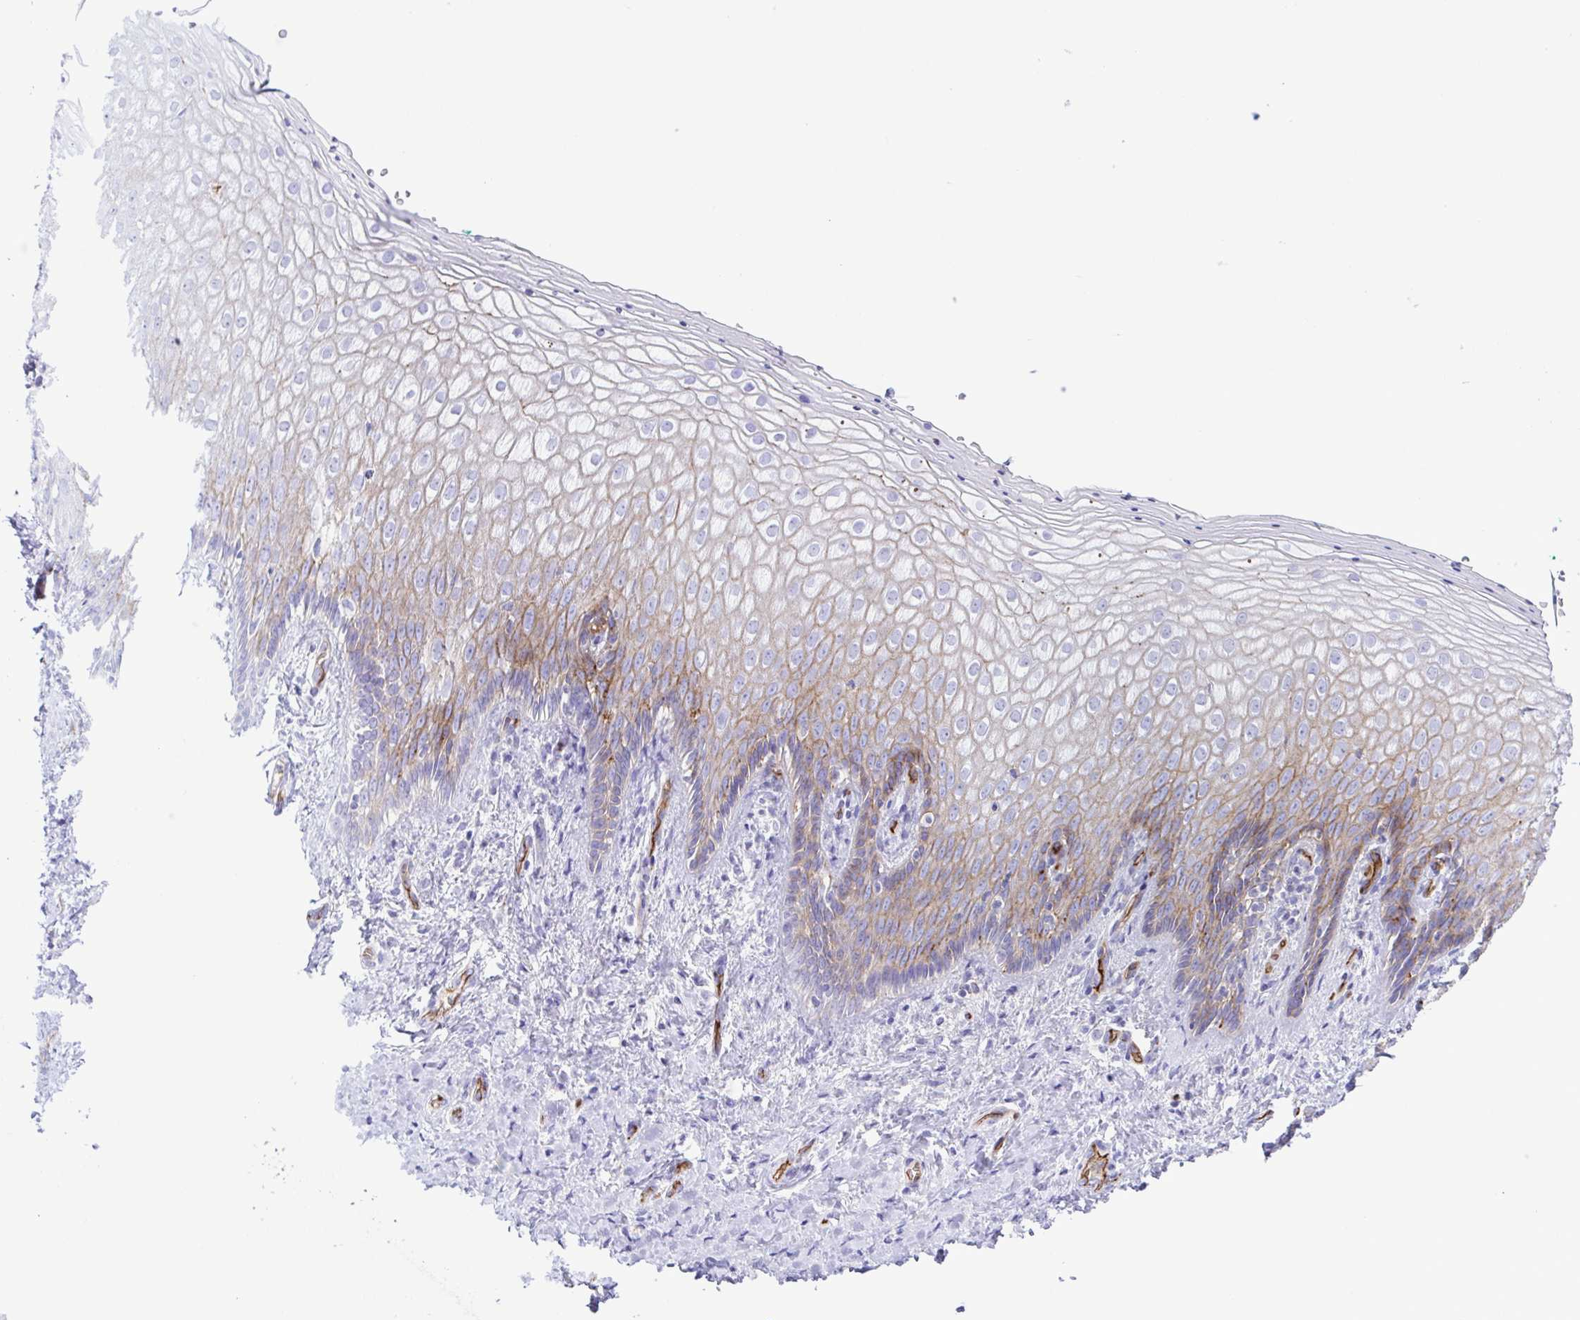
{"staining": {"intensity": "weak", "quantity": "25%-75%", "location": "cytoplasmic/membranous"}, "tissue": "vagina", "cell_type": "Squamous epithelial cells", "image_type": "normal", "snomed": [{"axis": "morphology", "description": "Normal tissue, NOS"}, {"axis": "topography", "description": "Vagina"}], "caption": "Immunohistochemical staining of unremarkable human vagina demonstrates low levels of weak cytoplasmic/membranous expression in about 25%-75% of squamous epithelial cells.", "gene": "FLT1", "patient": {"sex": "female", "age": 42}}